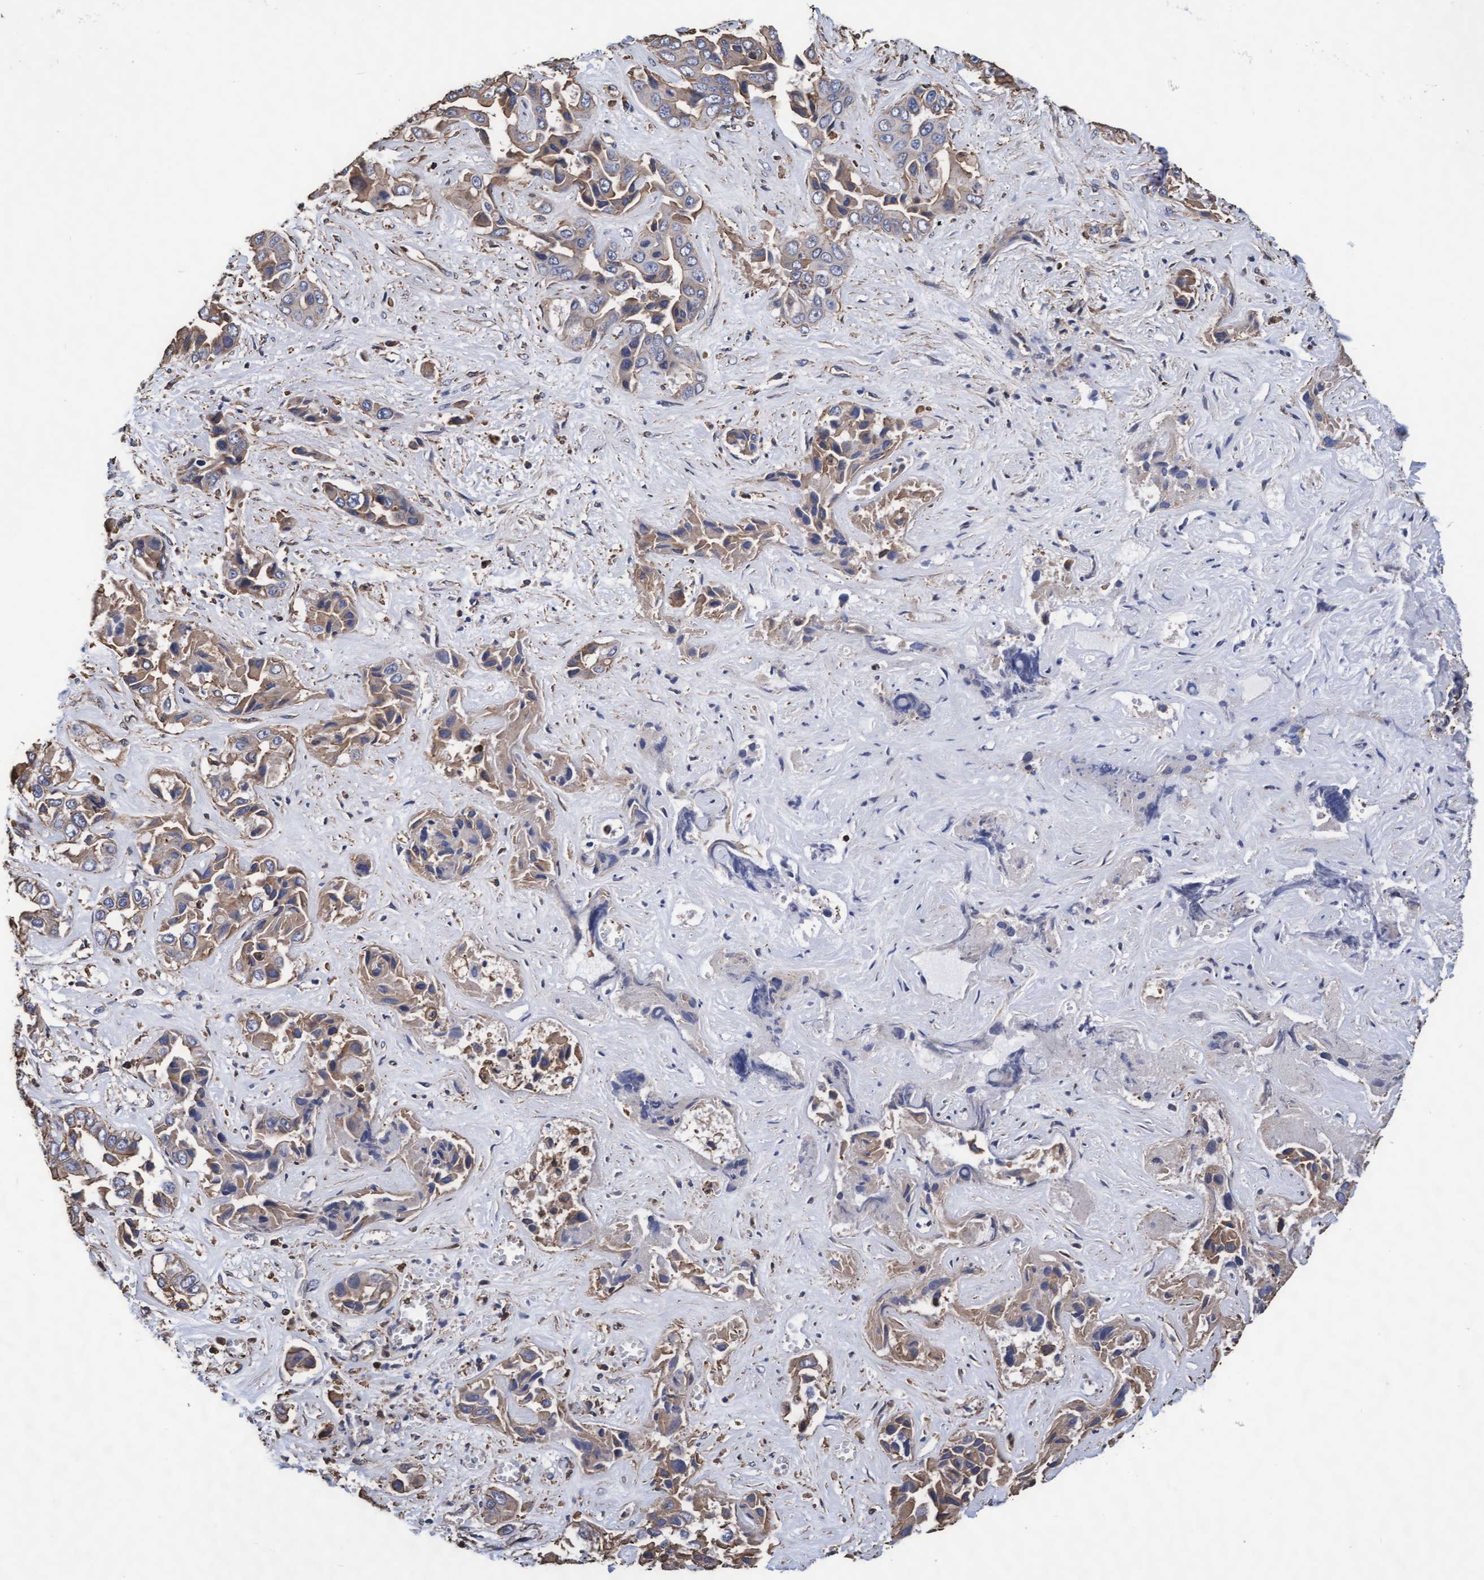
{"staining": {"intensity": "weak", "quantity": ">75%", "location": "cytoplasmic/membranous"}, "tissue": "liver cancer", "cell_type": "Tumor cells", "image_type": "cancer", "snomed": [{"axis": "morphology", "description": "Cholangiocarcinoma"}, {"axis": "topography", "description": "Liver"}], "caption": "Immunohistochemical staining of human liver cancer shows weak cytoplasmic/membranous protein positivity in approximately >75% of tumor cells.", "gene": "GRHPR", "patient": {"sex": "female", "age": 52}}